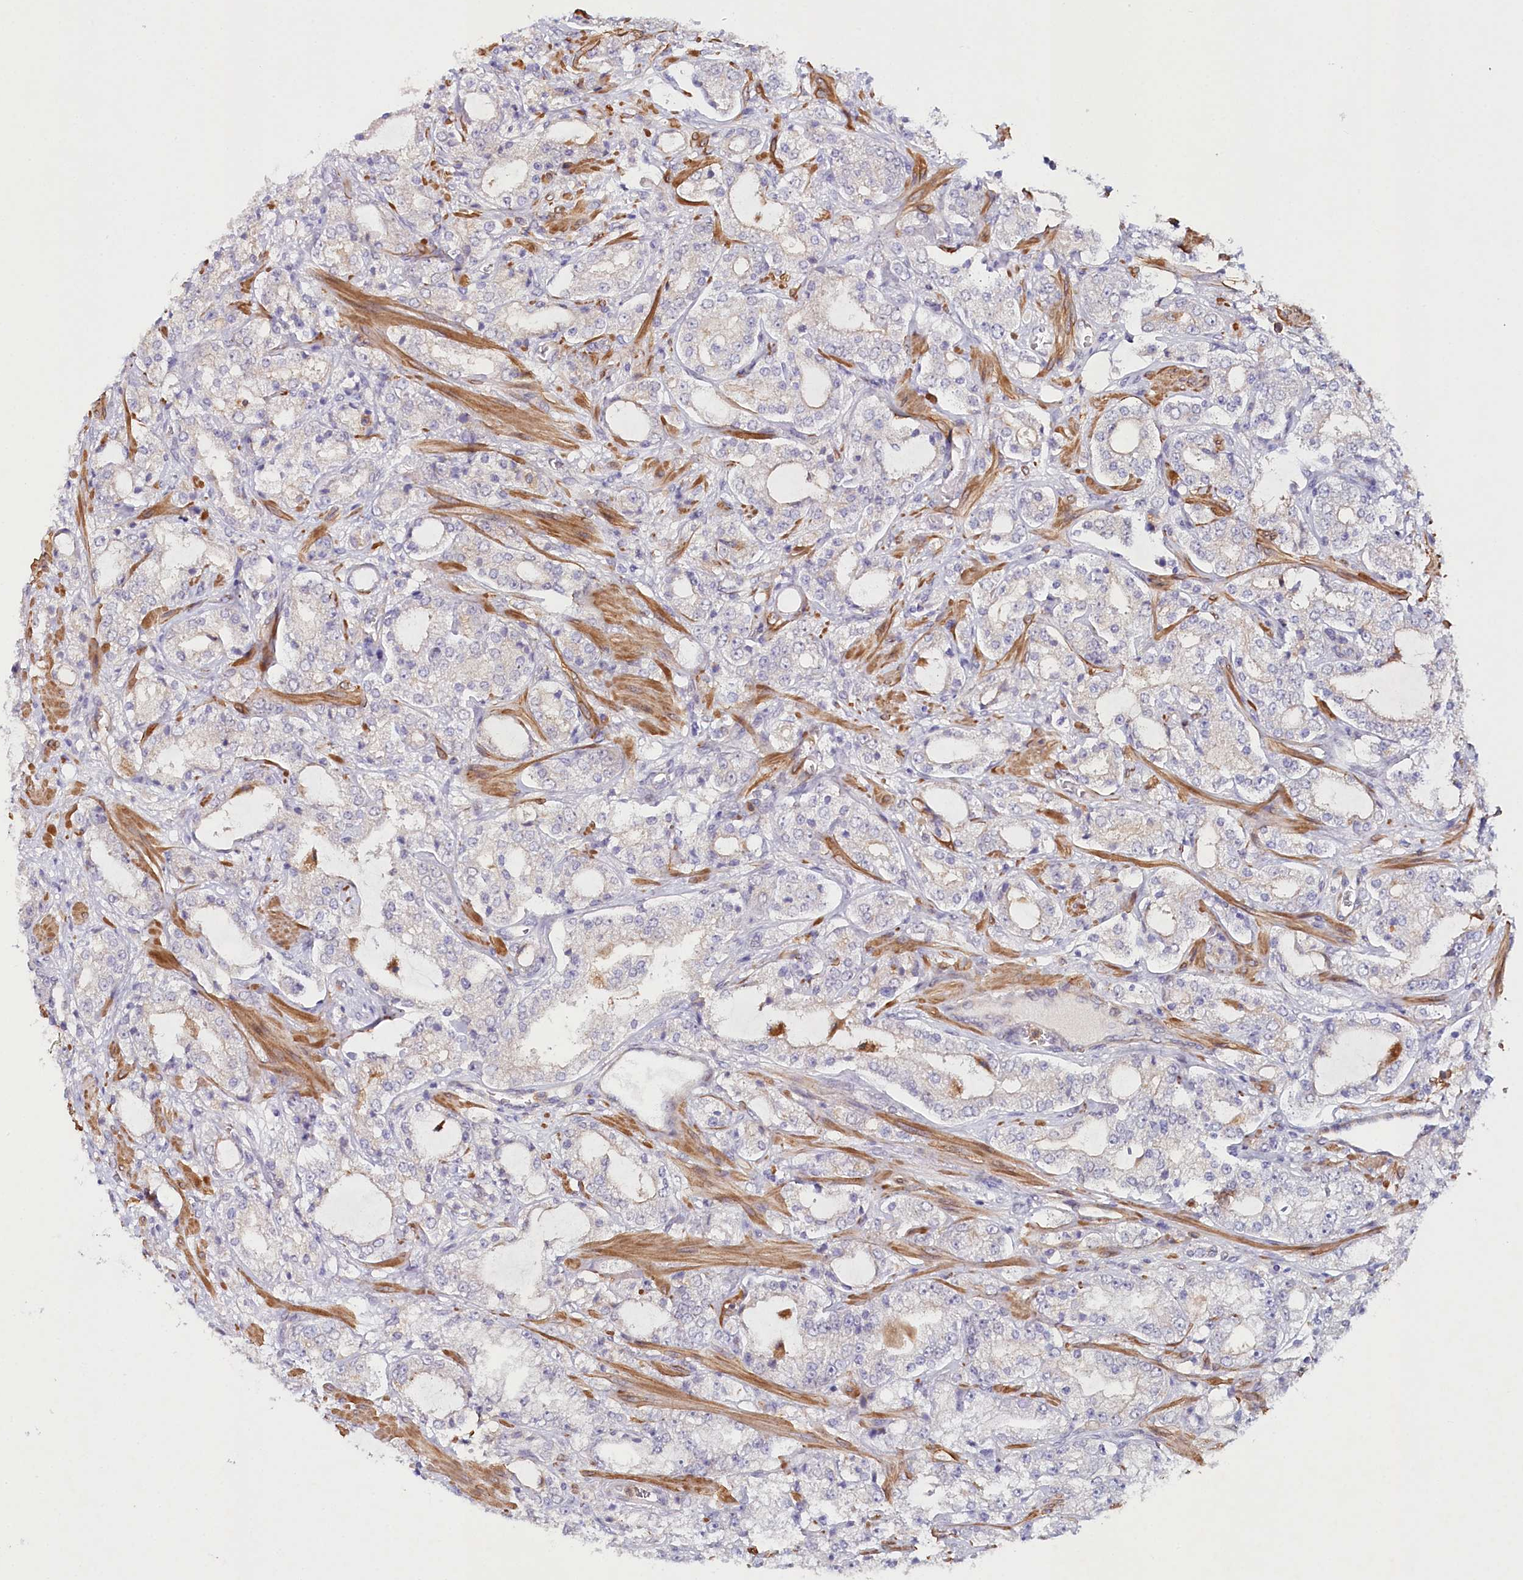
{"staining": {"intensity": "negative", "quantity": "none", "location": "none"}, "tissue": "prostate cancer", "cell_type": "Tumor cells", "image_type": "cancer", "snomed": [{"axis": "morphology", "description": "Adenocarcinoma, High grade"}, {"axis": "topography", "description": "Prostate"}], "caption": "There is no significant staining in tumor cells of high-grade adenocarcinoma (prostate).", "gene": "ALDH3B1", "patient": {"sex": "male", "age": 64}}